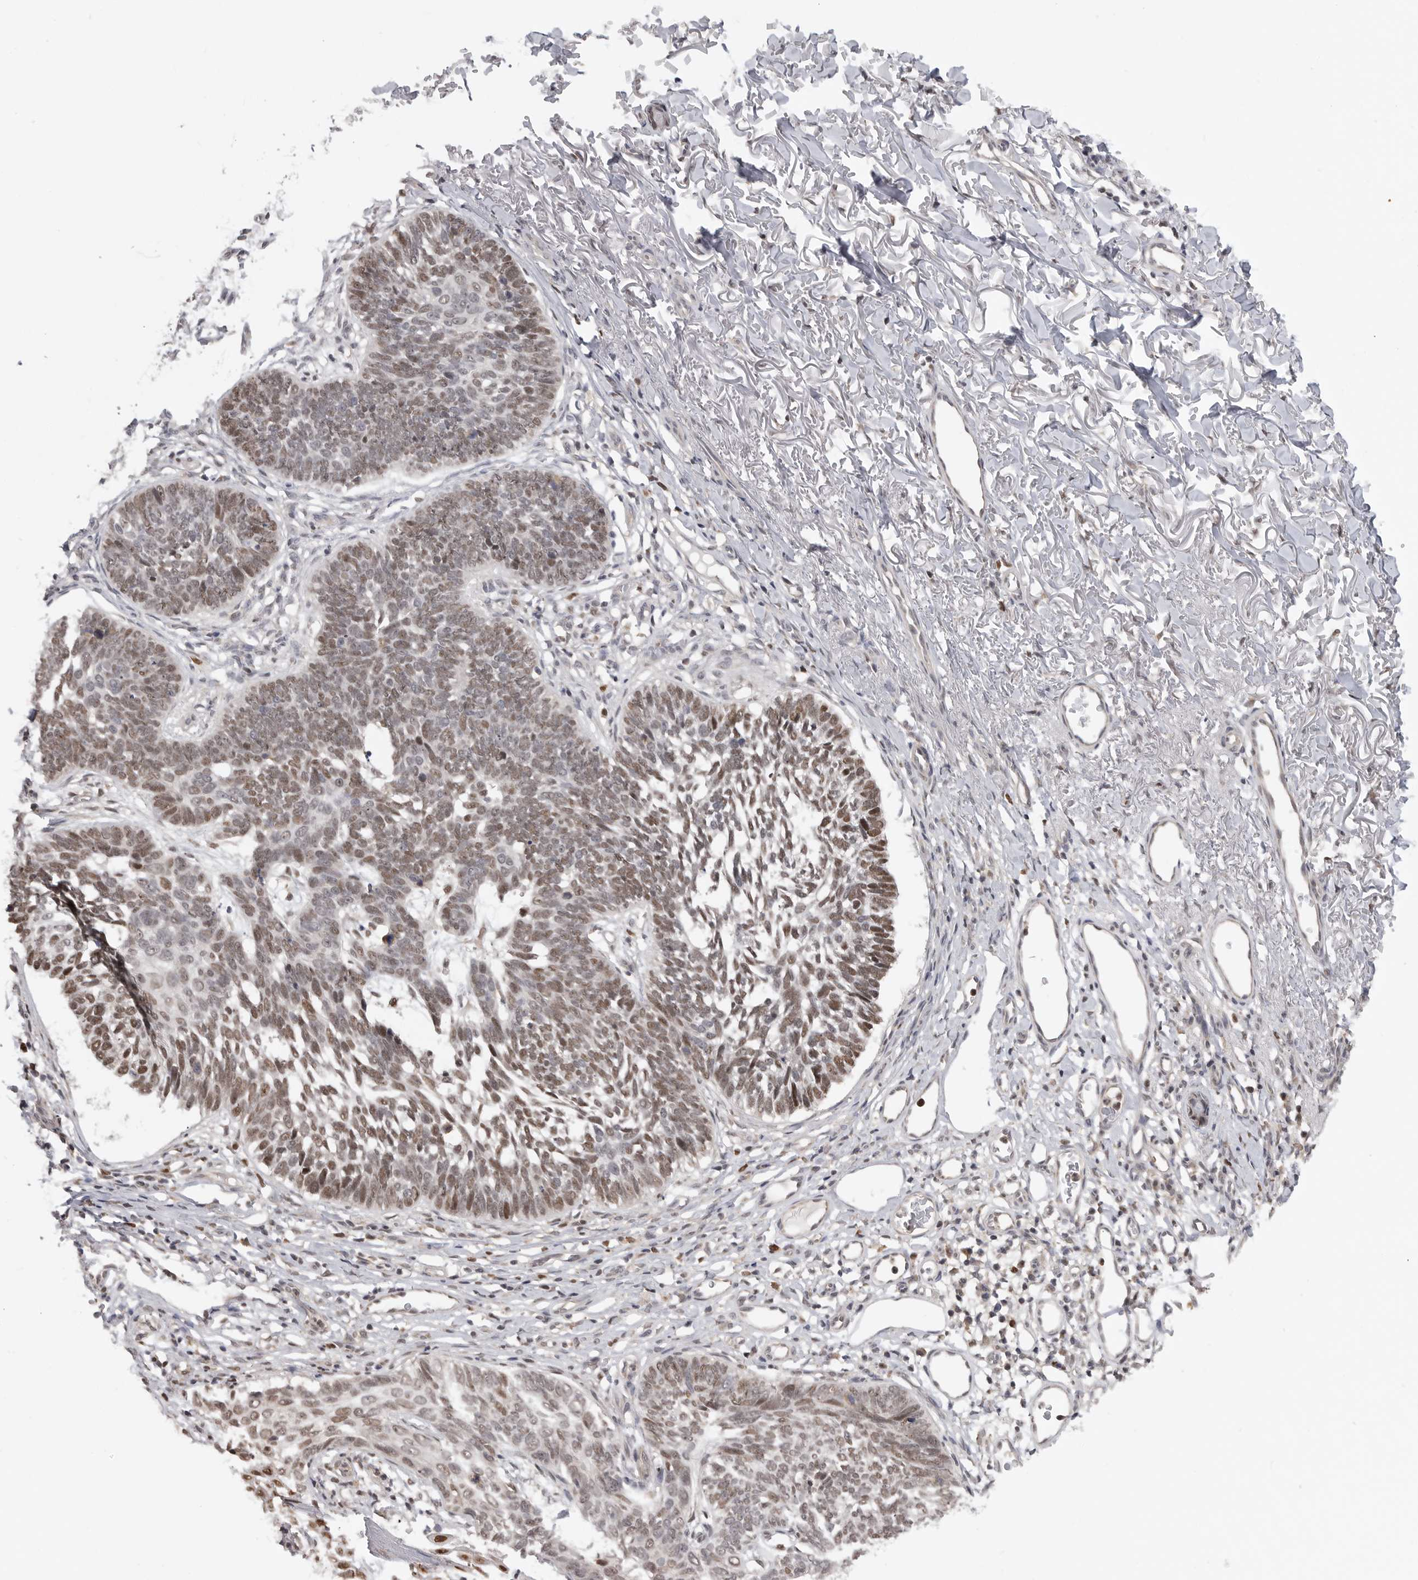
{"staining": {"intensity": "moderate", "quantity": ">75%", "location": "nuclear"}, "tissue": "skin cancer", "cell_type": "Tumor cells", "image_type": "cancer", "snomed": [{"axis": "morphology", "description": "Normal tissue, NOS"}, {"axis": "morphology", "description": "Basal cell carcinoma"}, {"axis": "topography", "description": "Skin"}], "caption": "Immunohistochemistry image of neoplastic tissue: human skin cancer (basal cell carcinoma) stained using IHC shows medium levels of moderate protein expression localized specifically in the nuclear of tumor cells, appearing as a nuclear brown color.", "gene": "SMARCC1", "patient": {"sex": "male", "age": 77}}